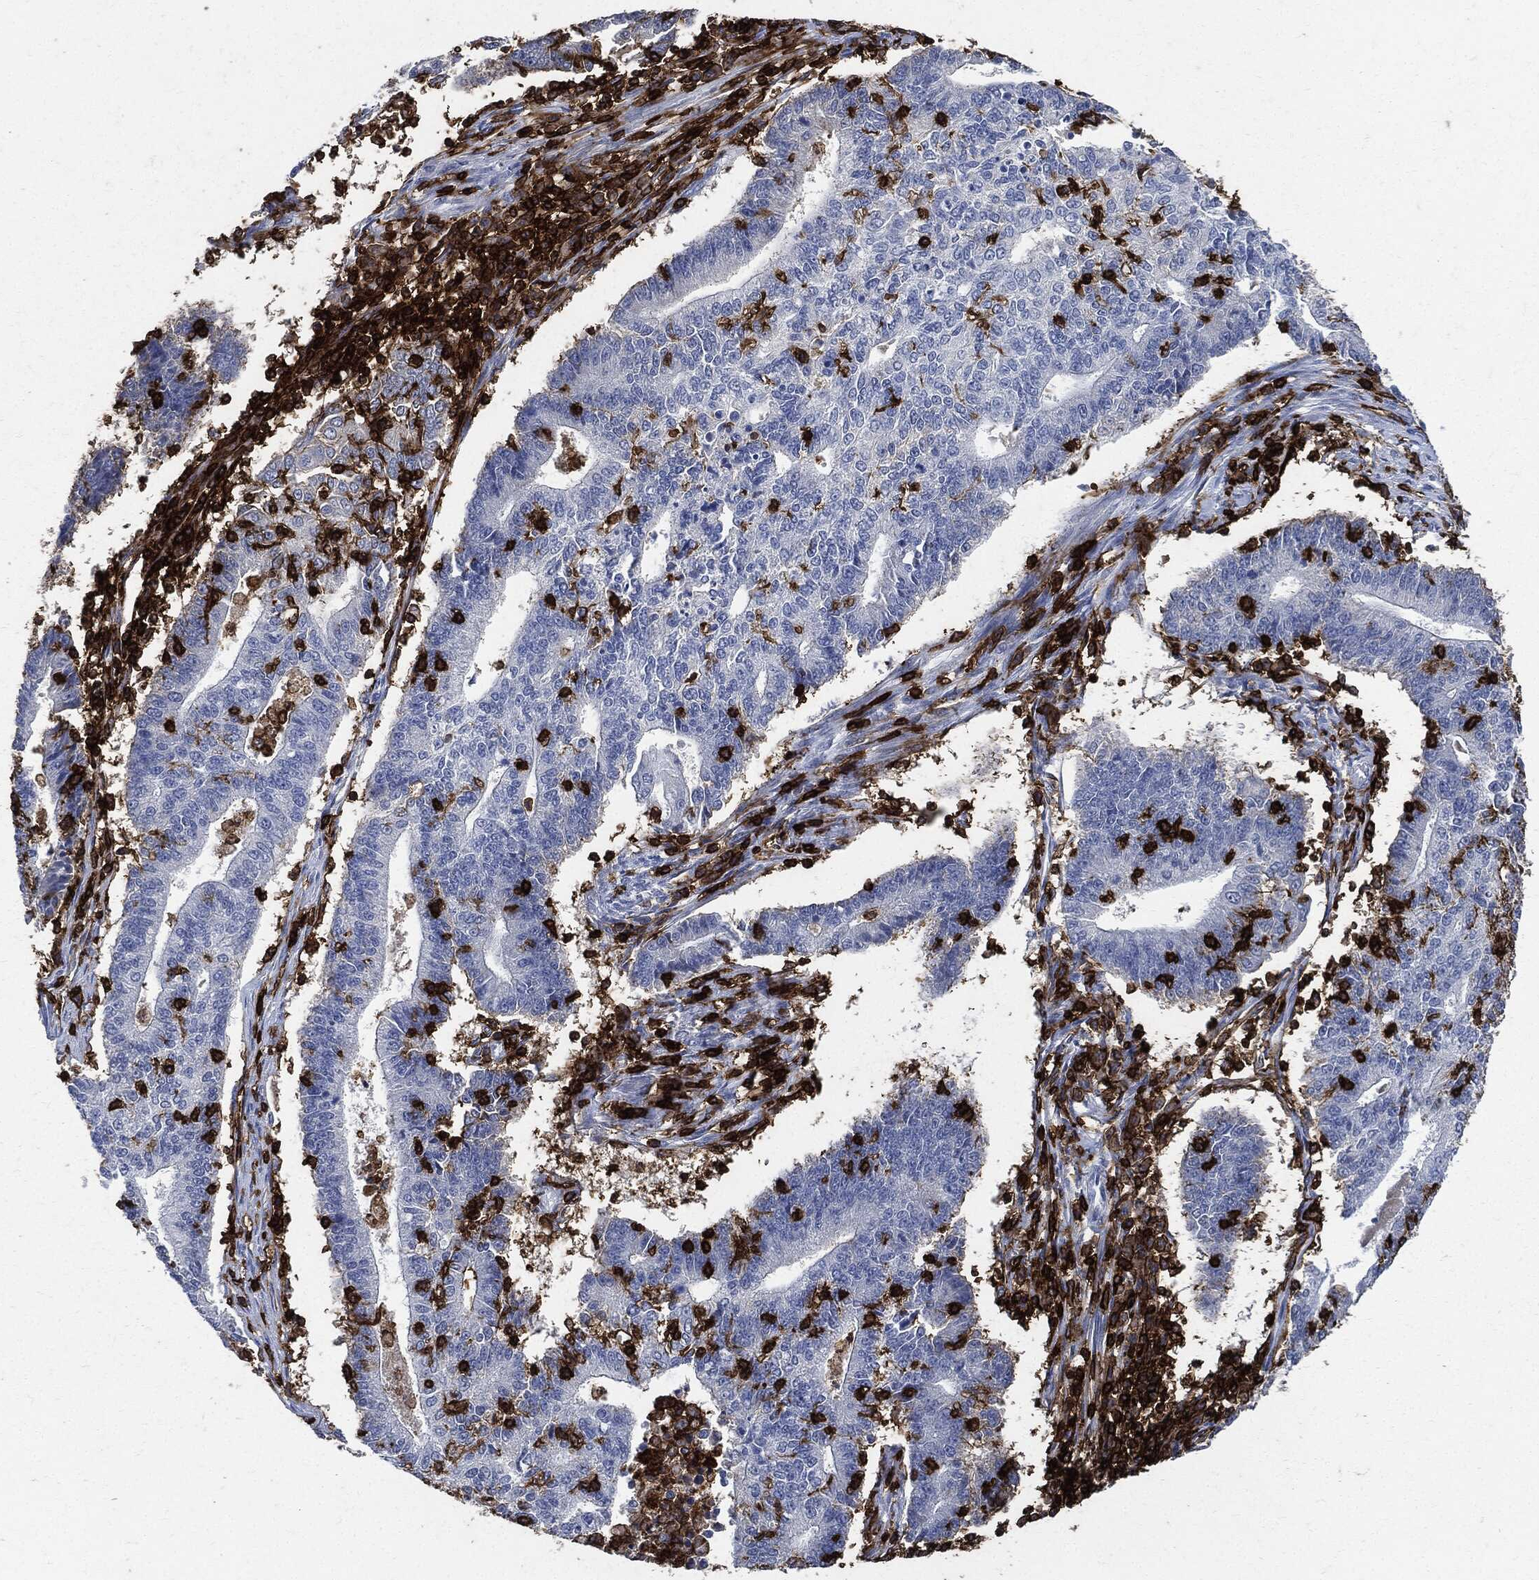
{"staining": {"intensity": "negative", "quantity": "none", "location": "none"}, "tissue": "endometrial cancer", "cell_type": "Tumor cells", "image_type": "cancer", "snomed": [{"axis": "morphology", "description": "Adenocarcinoma, NOS"}, {"axis": "topography", "description": "Uterus"}, {"axis": "topography", "description": "Endometrium"}], "caption": "The IHC image has no significant expression in tumor cells of endometrial cancer (adenocarcinoma) tissue.", "gene": "PTPRC", "patient": {"sex": "female", "age": 54}}